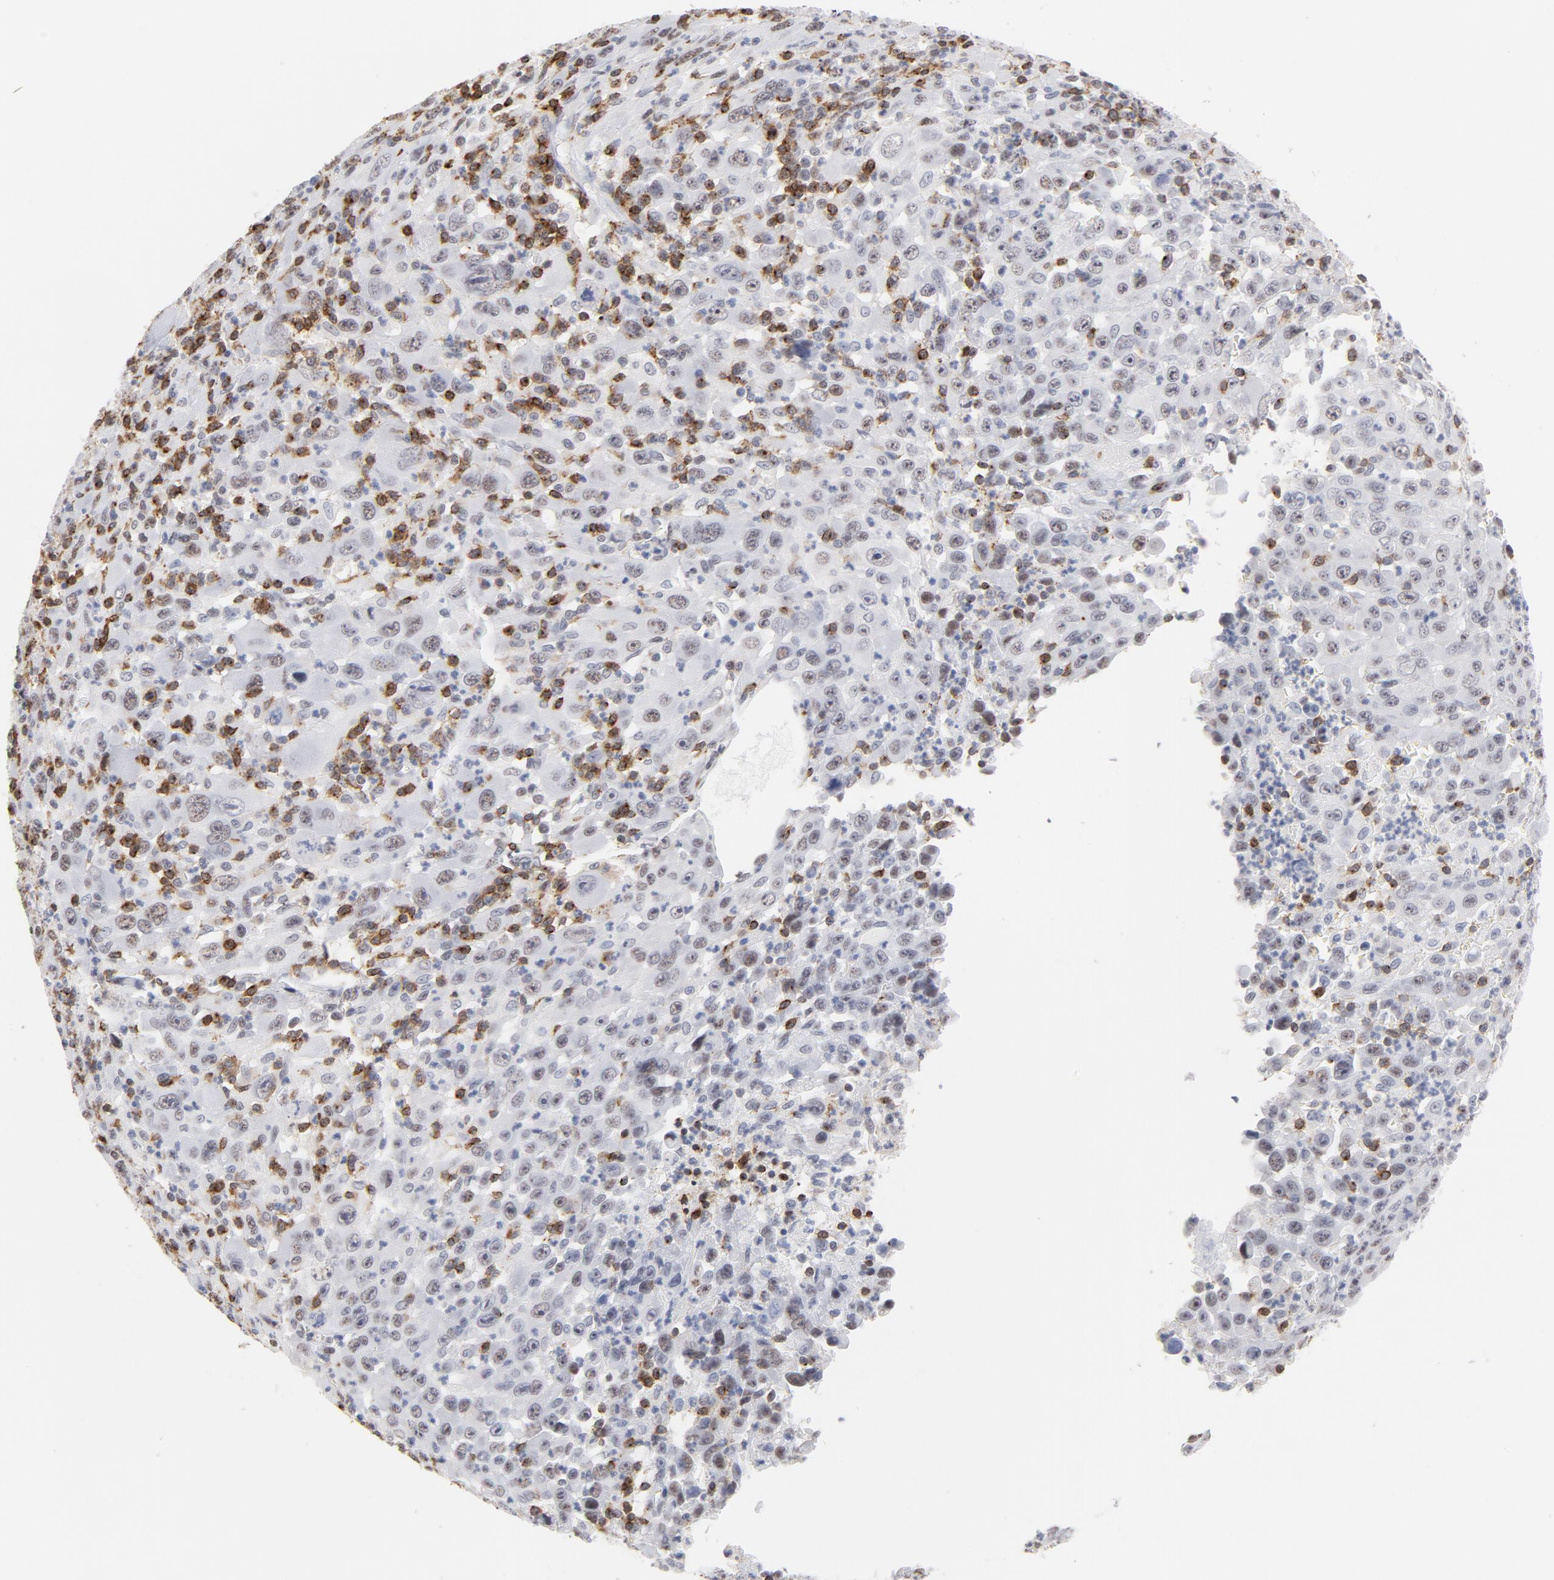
{"staining": {"intensity": "weak", "quantity": "25%-75%", "location": "nuclear"}, "tissue": "melanoma", "cell_type": "Tumor cells", "image_type": "cancer", "snomed": [{"axis": "morphology", "description": "Malignant melanoma, Metastatic site"}, {"axis": "topography", "description": "Skin"}], "caption": "Malignant melanoma (metastatic site) stained with IHC exhibits weak nuclear staining in approximately 25%-75% of tumor cells.", "gene": "CD2", "patient": {"sex": "female", "age": 56}}